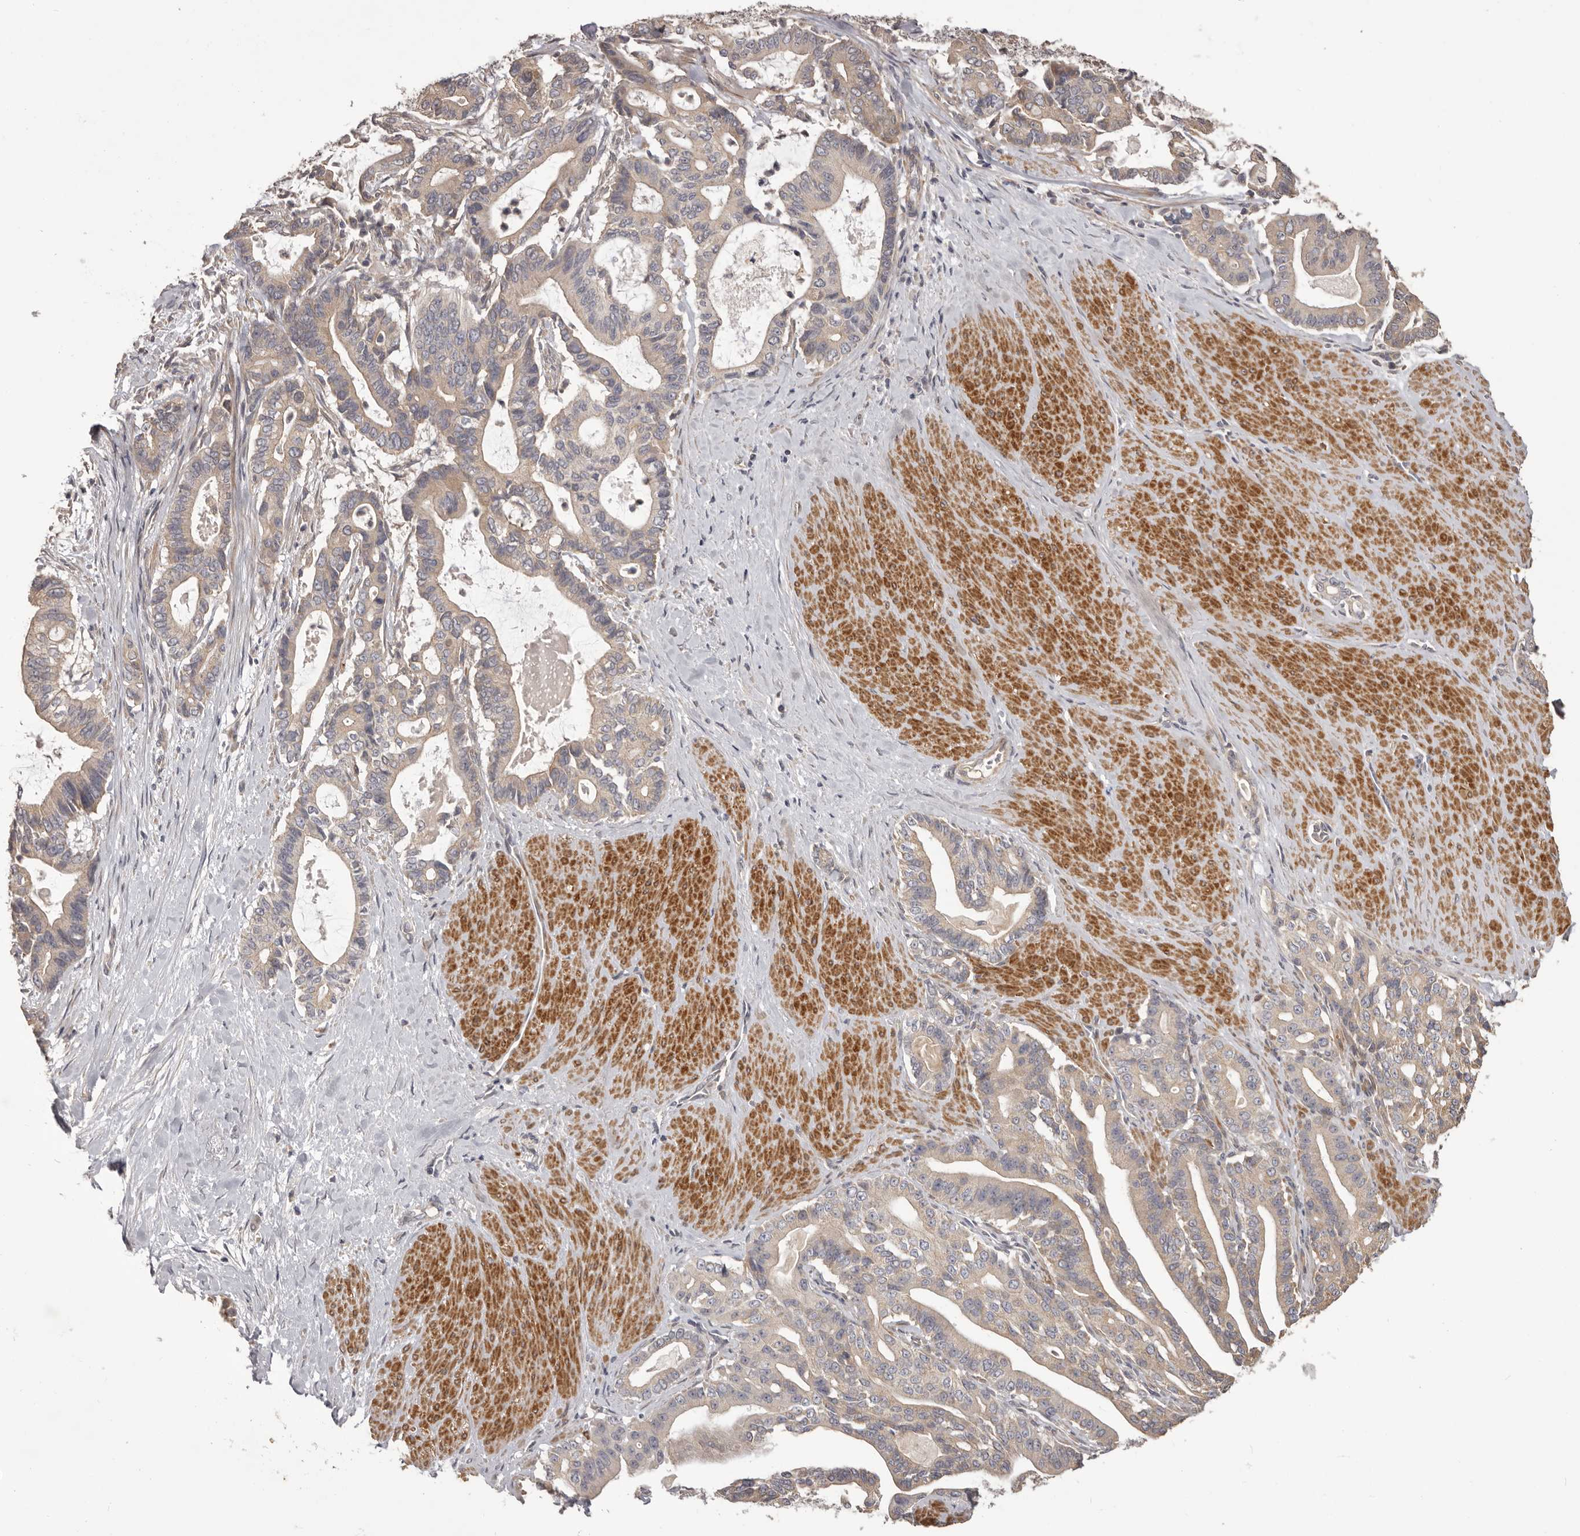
{"staining": {"intensity": "weak", "quantity": ">75%", "location": "cytoplasmic/membranous"}, "tissue": "pancreatic cancer", "cell_type": "Tumor cells", "image_type": "cancer", "snomed": [{"axis": "morphology", "description": "Adenocarcinoma, NOS"}, {"axis": "topography", "description": "Pancreas"}], "caption": "Immunohistochemistry micrograph of pancreatic cancer (adenocarcinoma) stained for a protein (brown), which reveals low levels of weak cytoplasmic/membranous staining in about >75% of tumor cells.", "gene": "HRH1", "patient": {"sex": "male", "age": 63}}